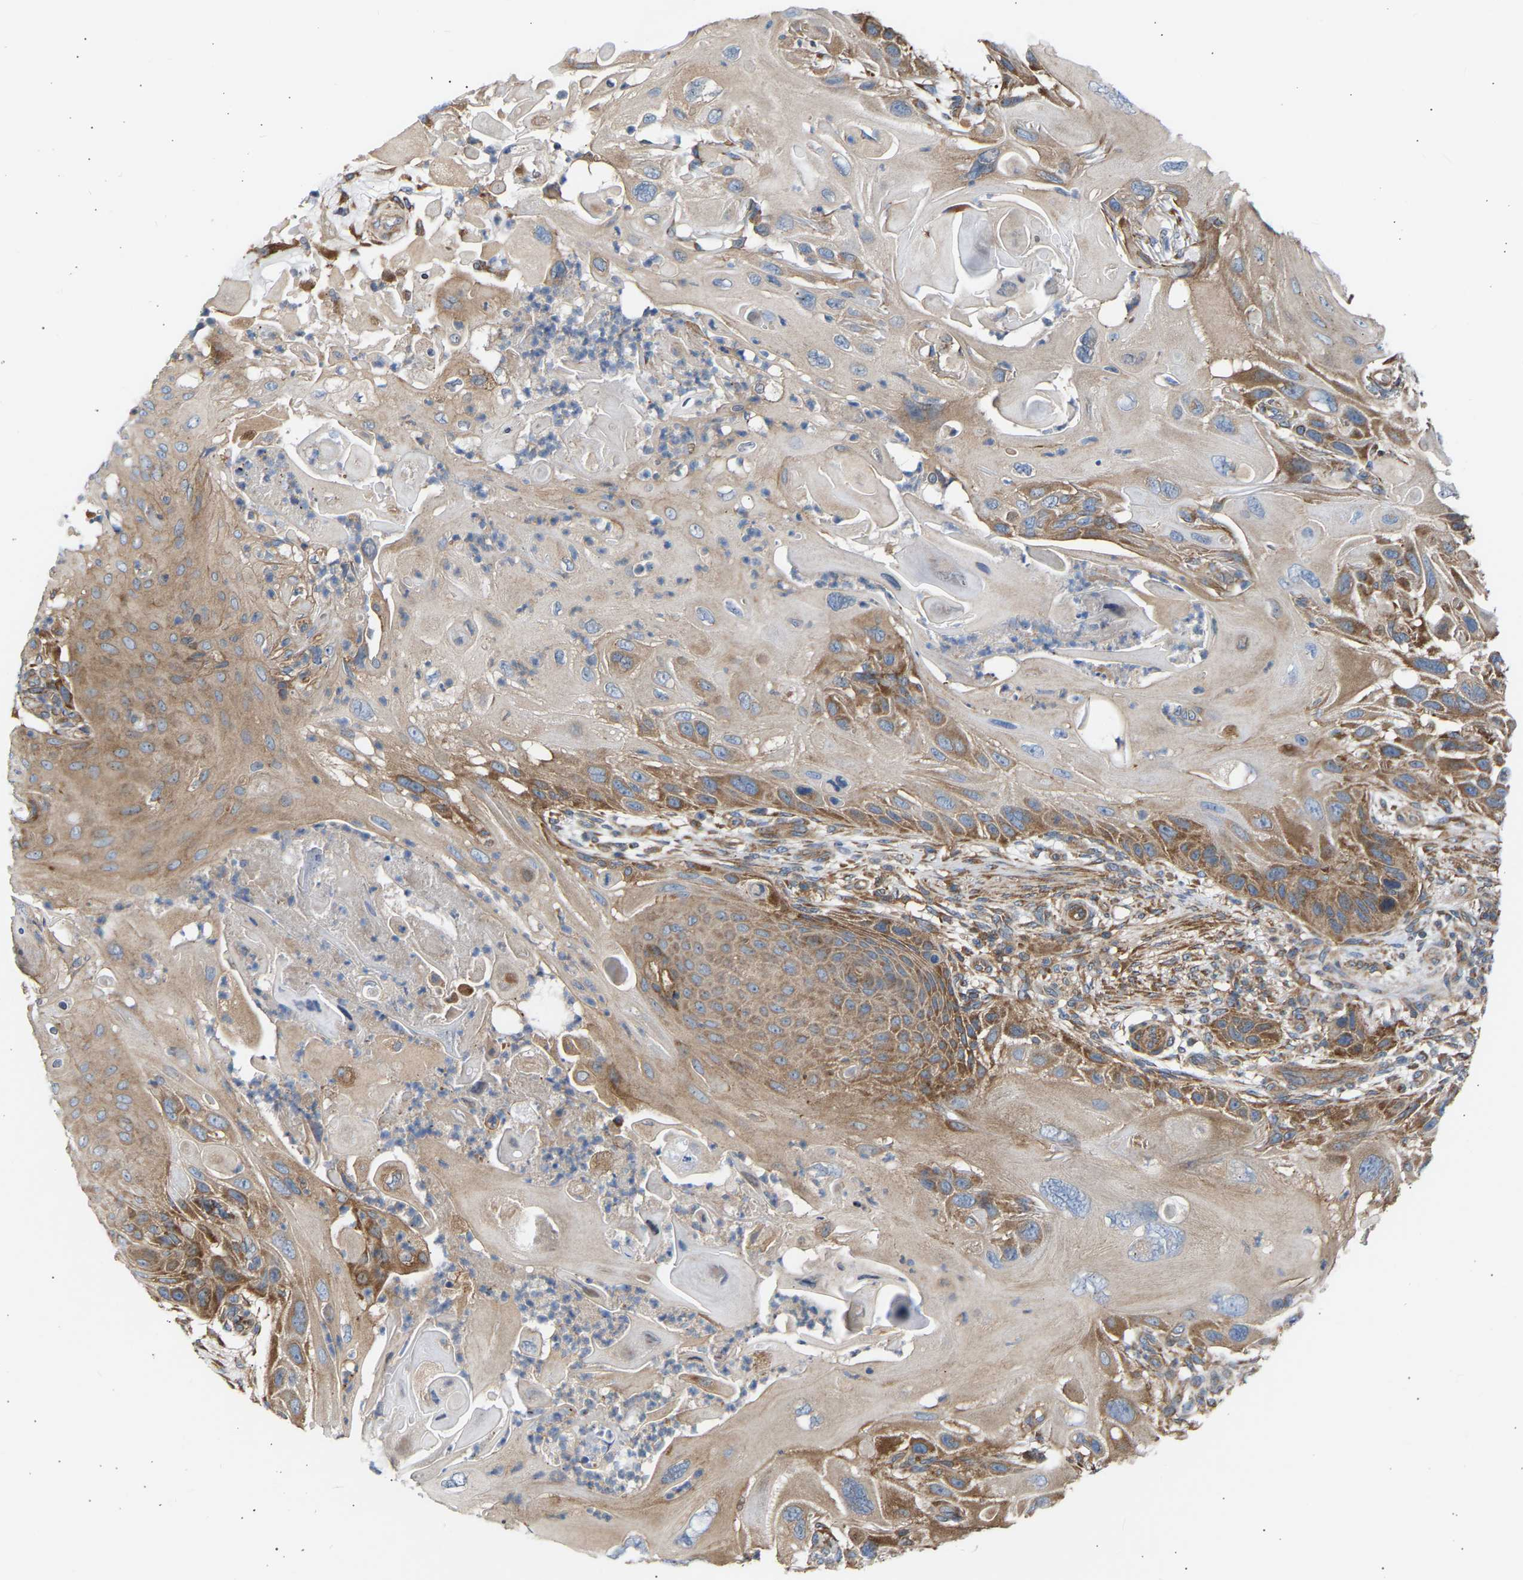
{"staining": {"intensity": "moderate", "quantity": ">75%", "location": "cytoplasmic/membranous"}, "tissue": "skin cancer", "cell_type": "Tumor cells", "image_type": "cancer", "snomed": [{"axis": "morphology", "description": "Squamous cell carcinoma, NOS"}, {"axis": "topography", "description": "Skin"}], "caption": "The image reveals staining of skin cancer, revealing moderate cytoplasmic/membranous protein positivity (brown color) within tumor cells.", "gene": "GCN1", "patient": {"sex": "female", "age": 77}}